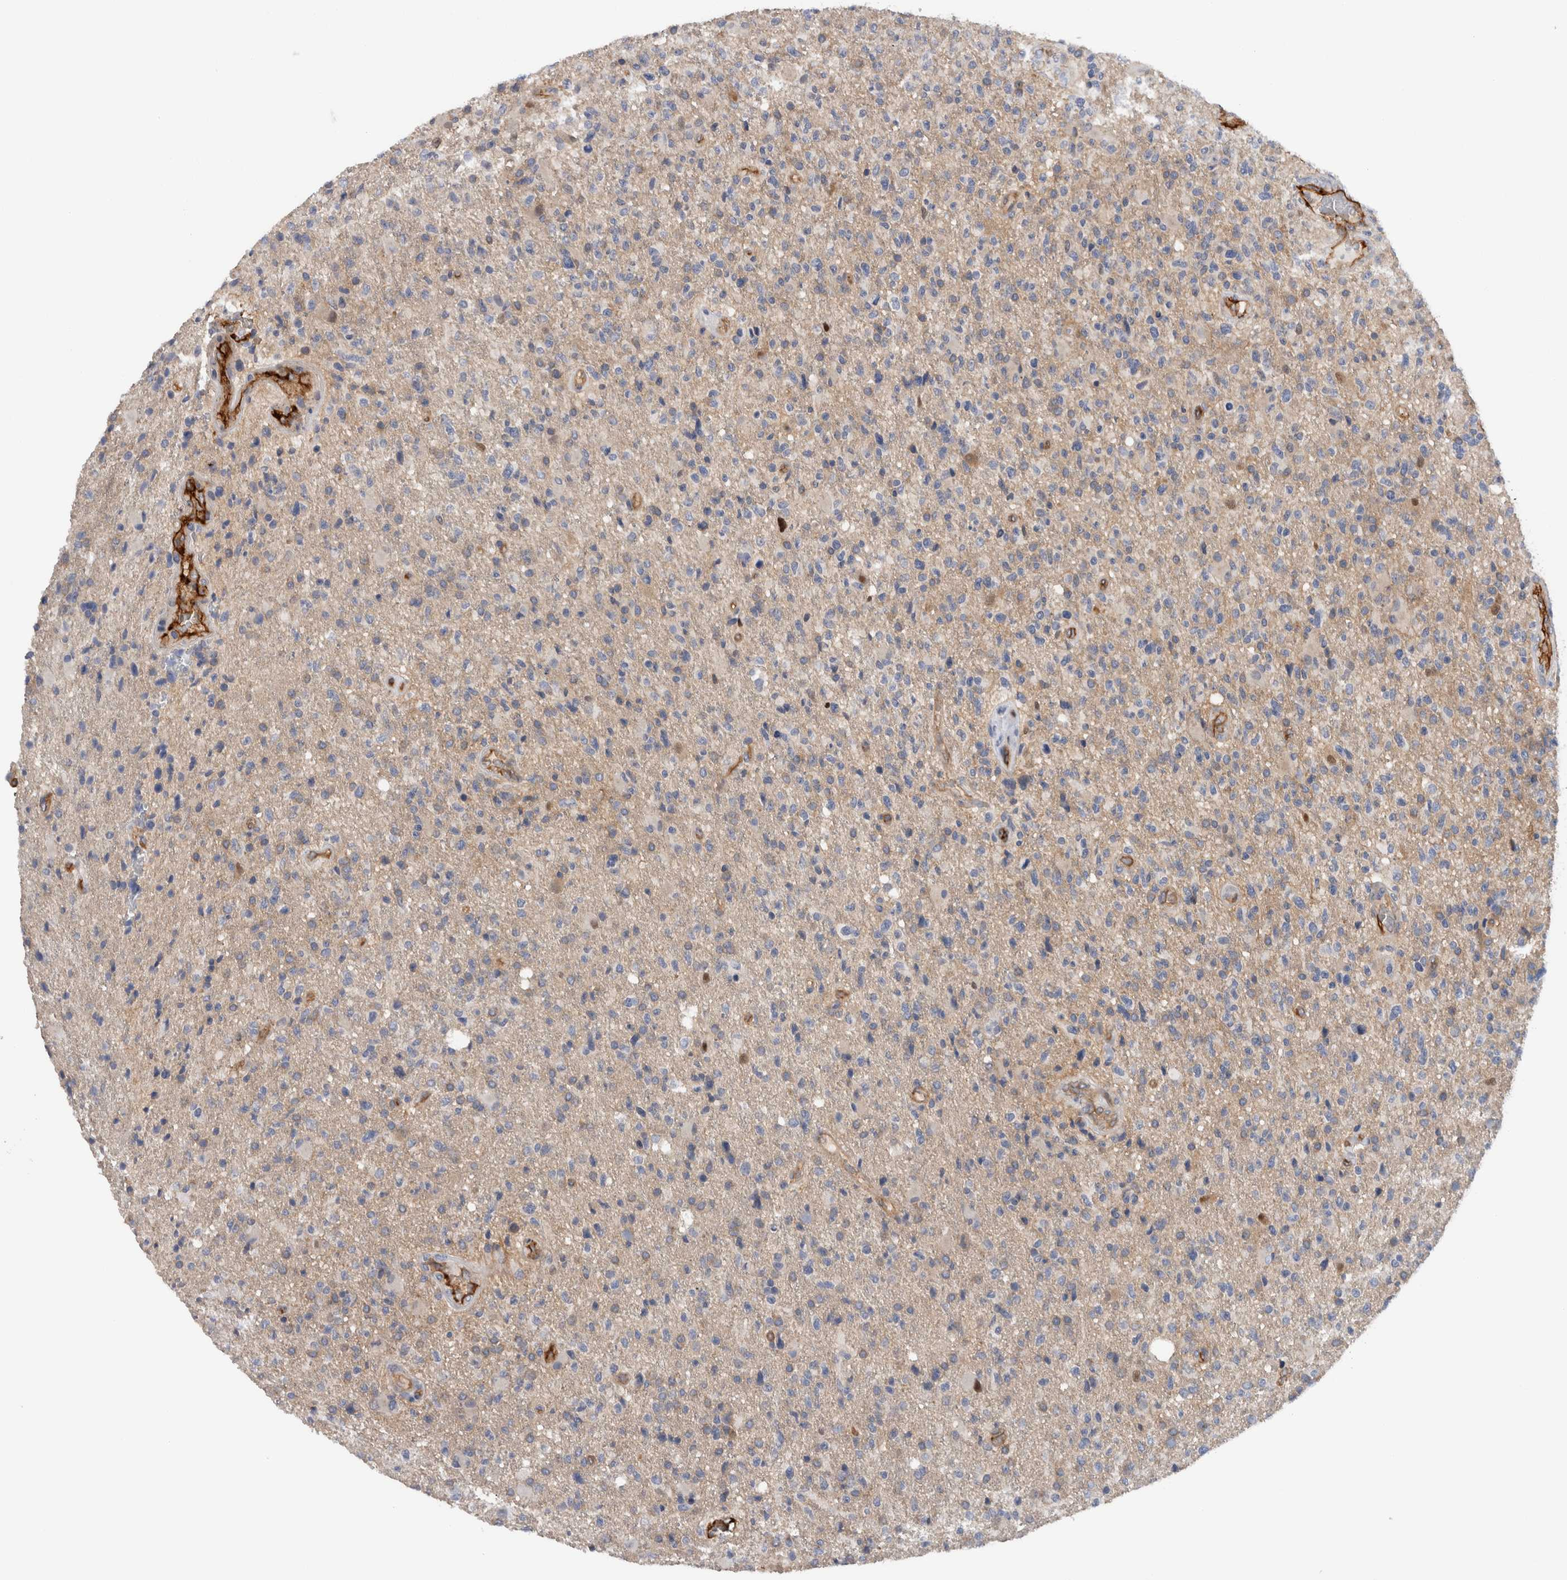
{"staining": {"intensity": "negative", "quantity": "none", "location": "none"}, "tissue": "glioma", "cell_type": "Tumor cells", "image_type": "cancer", "snomed": [{"axis": "morphology", "description": "Glioma, malignant, High grade"}, {"axis": "topography", "description": "Brain"}], "caption": "A micrograph of glioma stained for a protein shows no brown staining in tumor cells.", "gene": "CD59", "patient": {"sex": "male", "age": 72}}